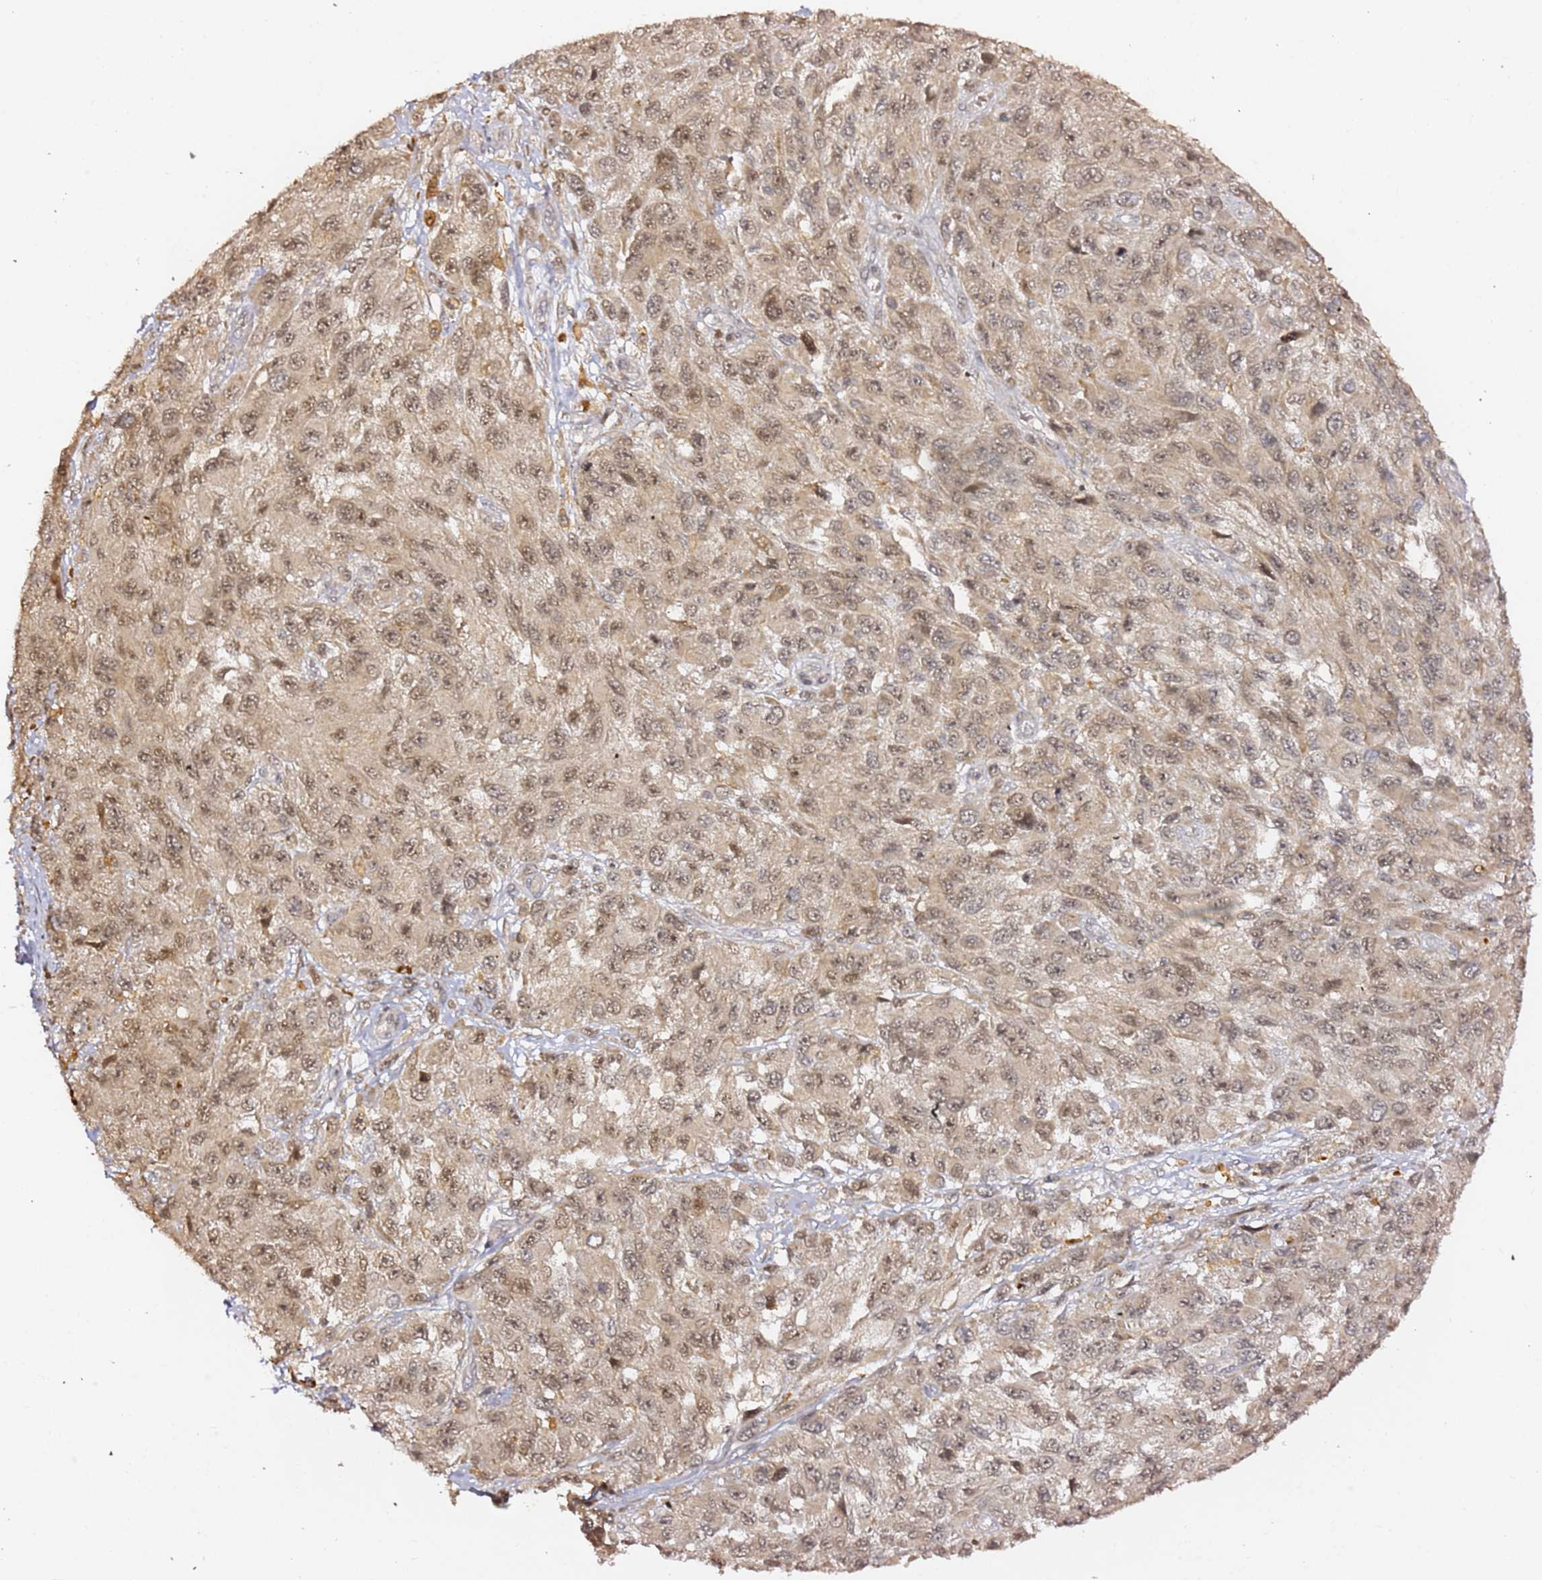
{"staining": {"intensity": "weak", "quantity": ">75%", "location": "cytoplasmic/membranous,nuclear"}, "tissue": "melanoma", "cell_type": "Tumor cells", "image_type": "cancer", "snomed": [{"axis": "morphology", "description": "Normal tissue, NOS"}, {"axis": "morphology", "description": "Malignant melanoma, NOS"}, {"axis": "topography", "description": "Skin"}], "caption": "Immunohistochemistry (IHC) of melanoma reveals low levels of weak cytoplasmic/membranous and nuclear positivity in about >75% of tumor cells.", "gene": "OR5V1", "patient": {"sex": "female", "age": 96}}